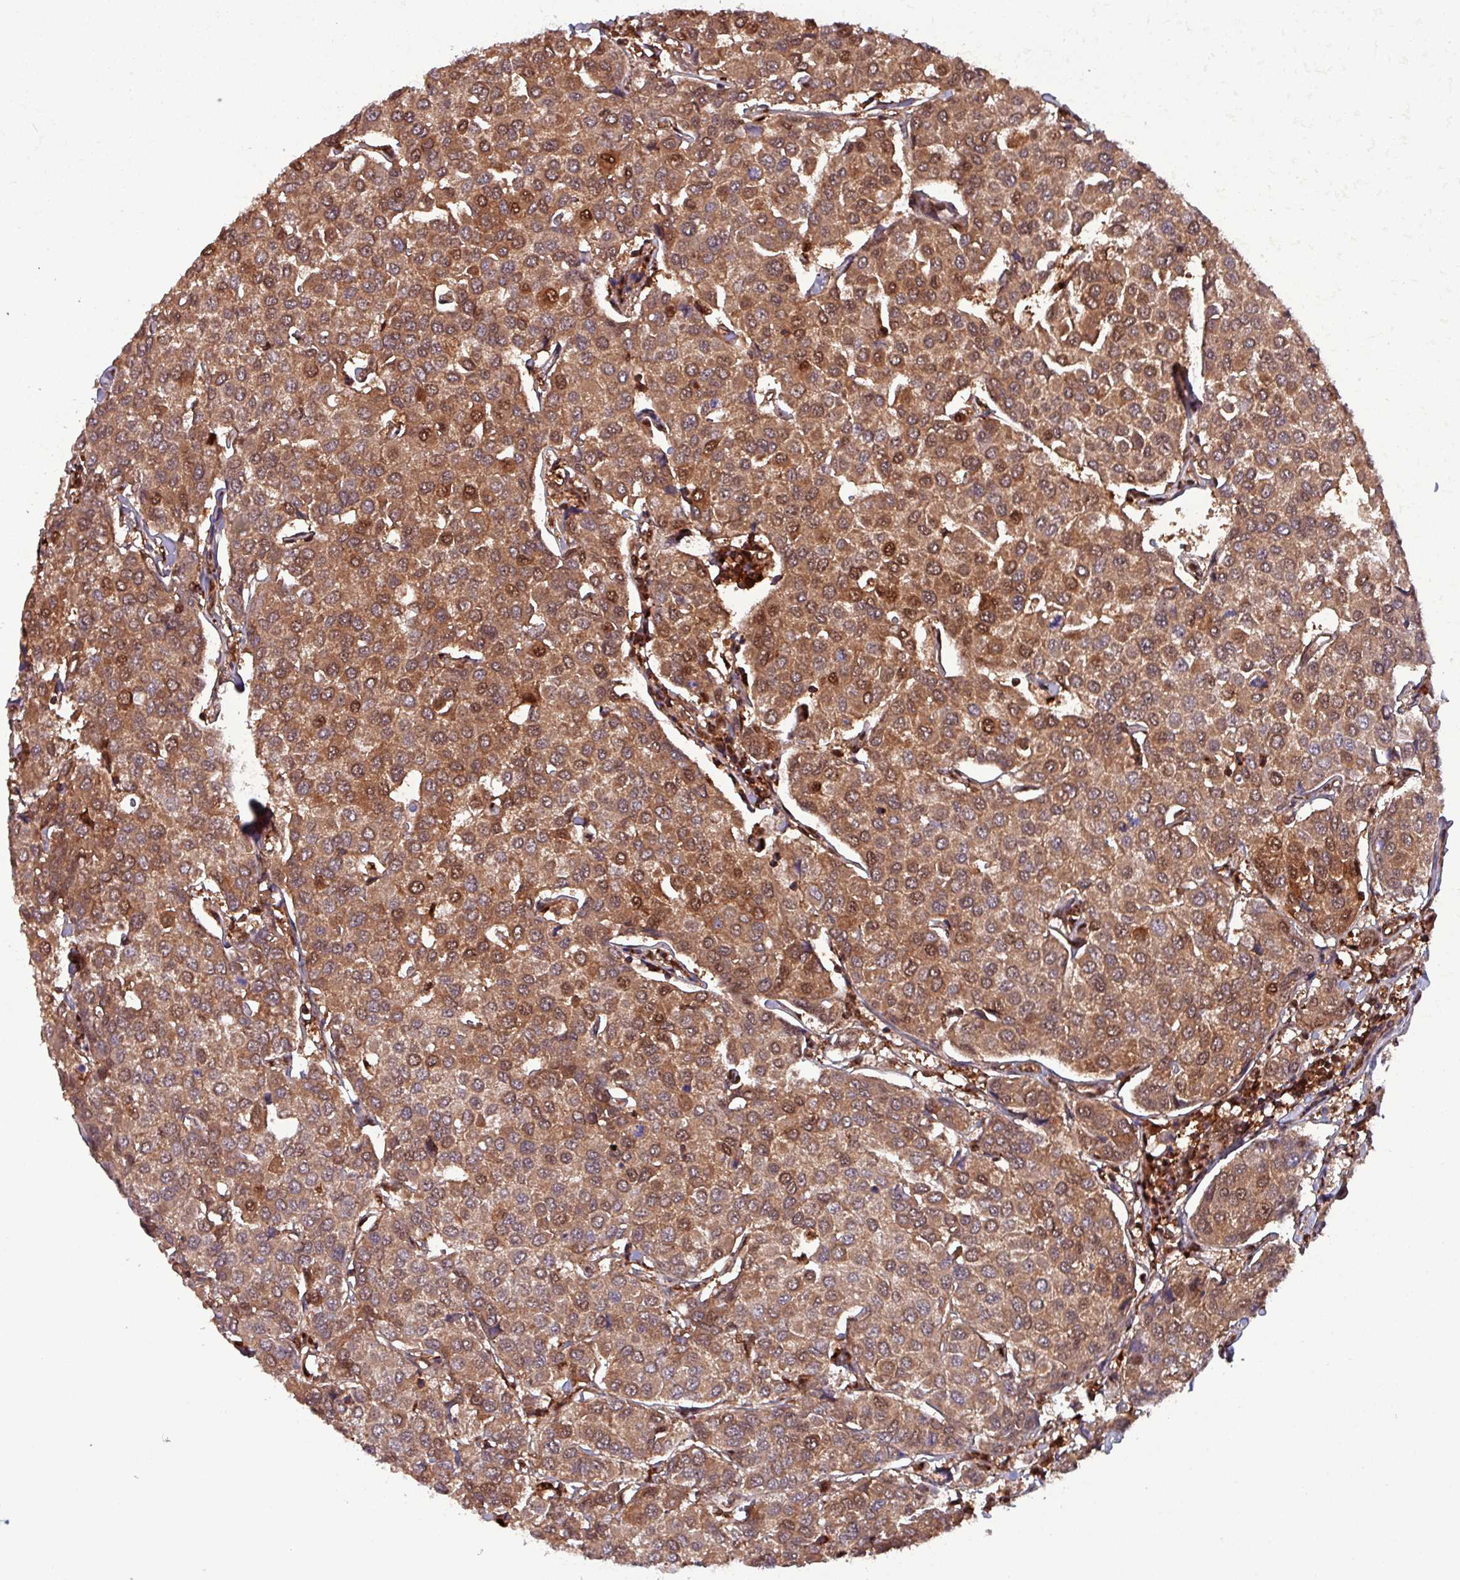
{"staining": {"intensity": "moderate", "quantity": ">75%", "location": "cytoplasmic/membranous,nuclear"}, "tissue": "breast cancer", "cell_type": "Tumor cells", "image_type": "cancer", "snomed": [{"axis": "morphology", "description": "Duct carcinoma"}, {"axis": "topography", "description": "Breast"}], "caption": "Protein staining of invasive ductal carcinoma (breast) tissue shows moderate cytoplasmic/membranous and nuclear expression in about >75% of tumor cells.", "gene": "PSMB8", "patient": {"sex": "female", "age": 55}}